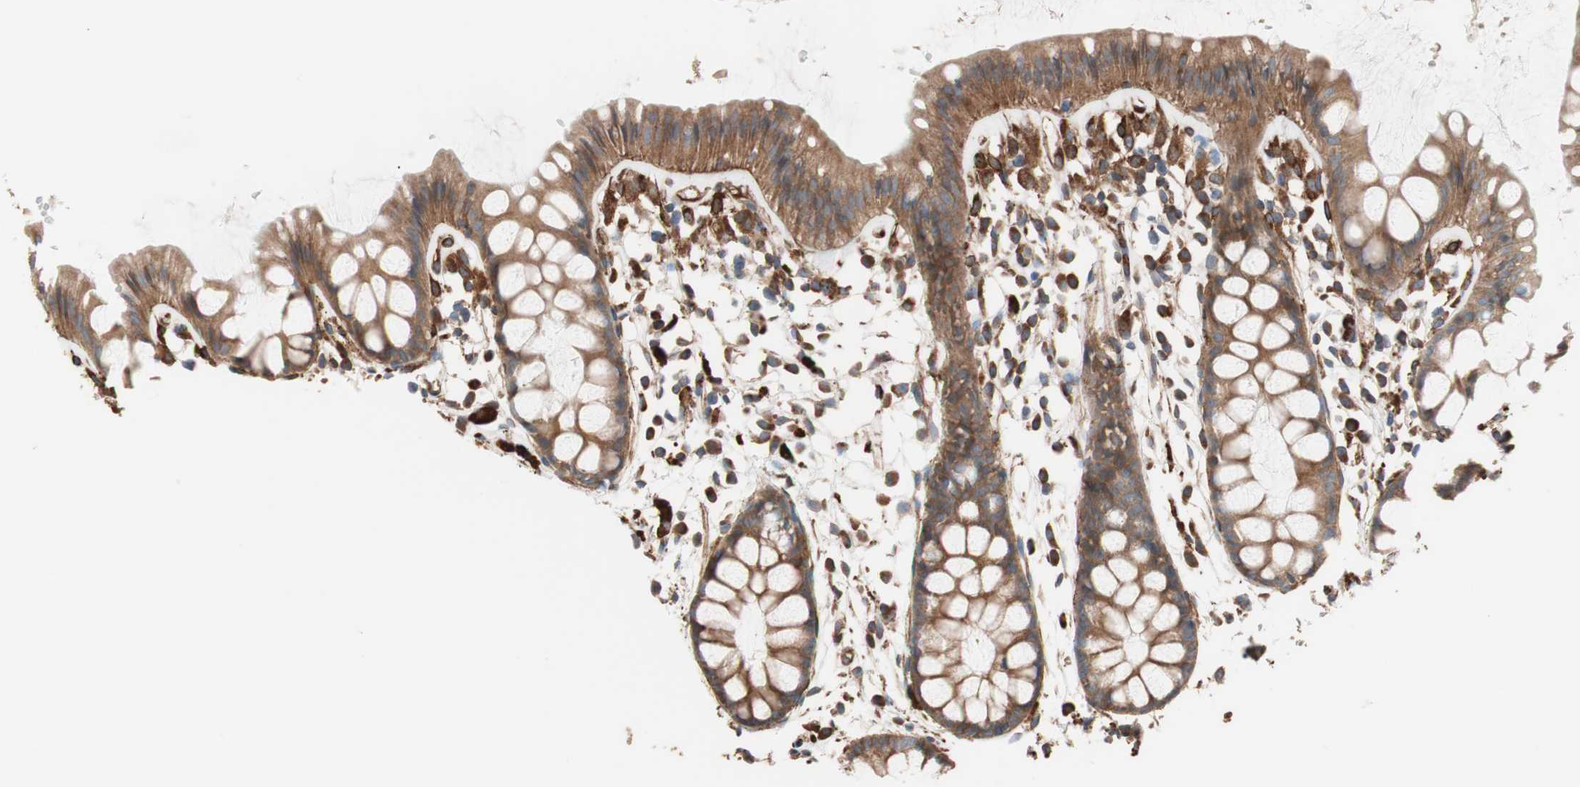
{"staining": {"intensity": "strong", "quantity": ">75%", "location": "cytoplasmic/membranous"}, "tissue": "rectum", "cell_type": "Glandular cells", "image_type": "normal", "snomed": [{"axis": "morphology", "description": "Normal tissue, NOS"}, {"axis": "topography", "description": "Rectum"}], "caption": "Rectum stained with IHC exhibits strong cytoplasmic/membranous expression in about >75% of glandular cells. (DAB = brown stain, brightfield microscopy at high magnification).", "gene": "GPSM2", "patient": {"sex": "female", "age": 66}}